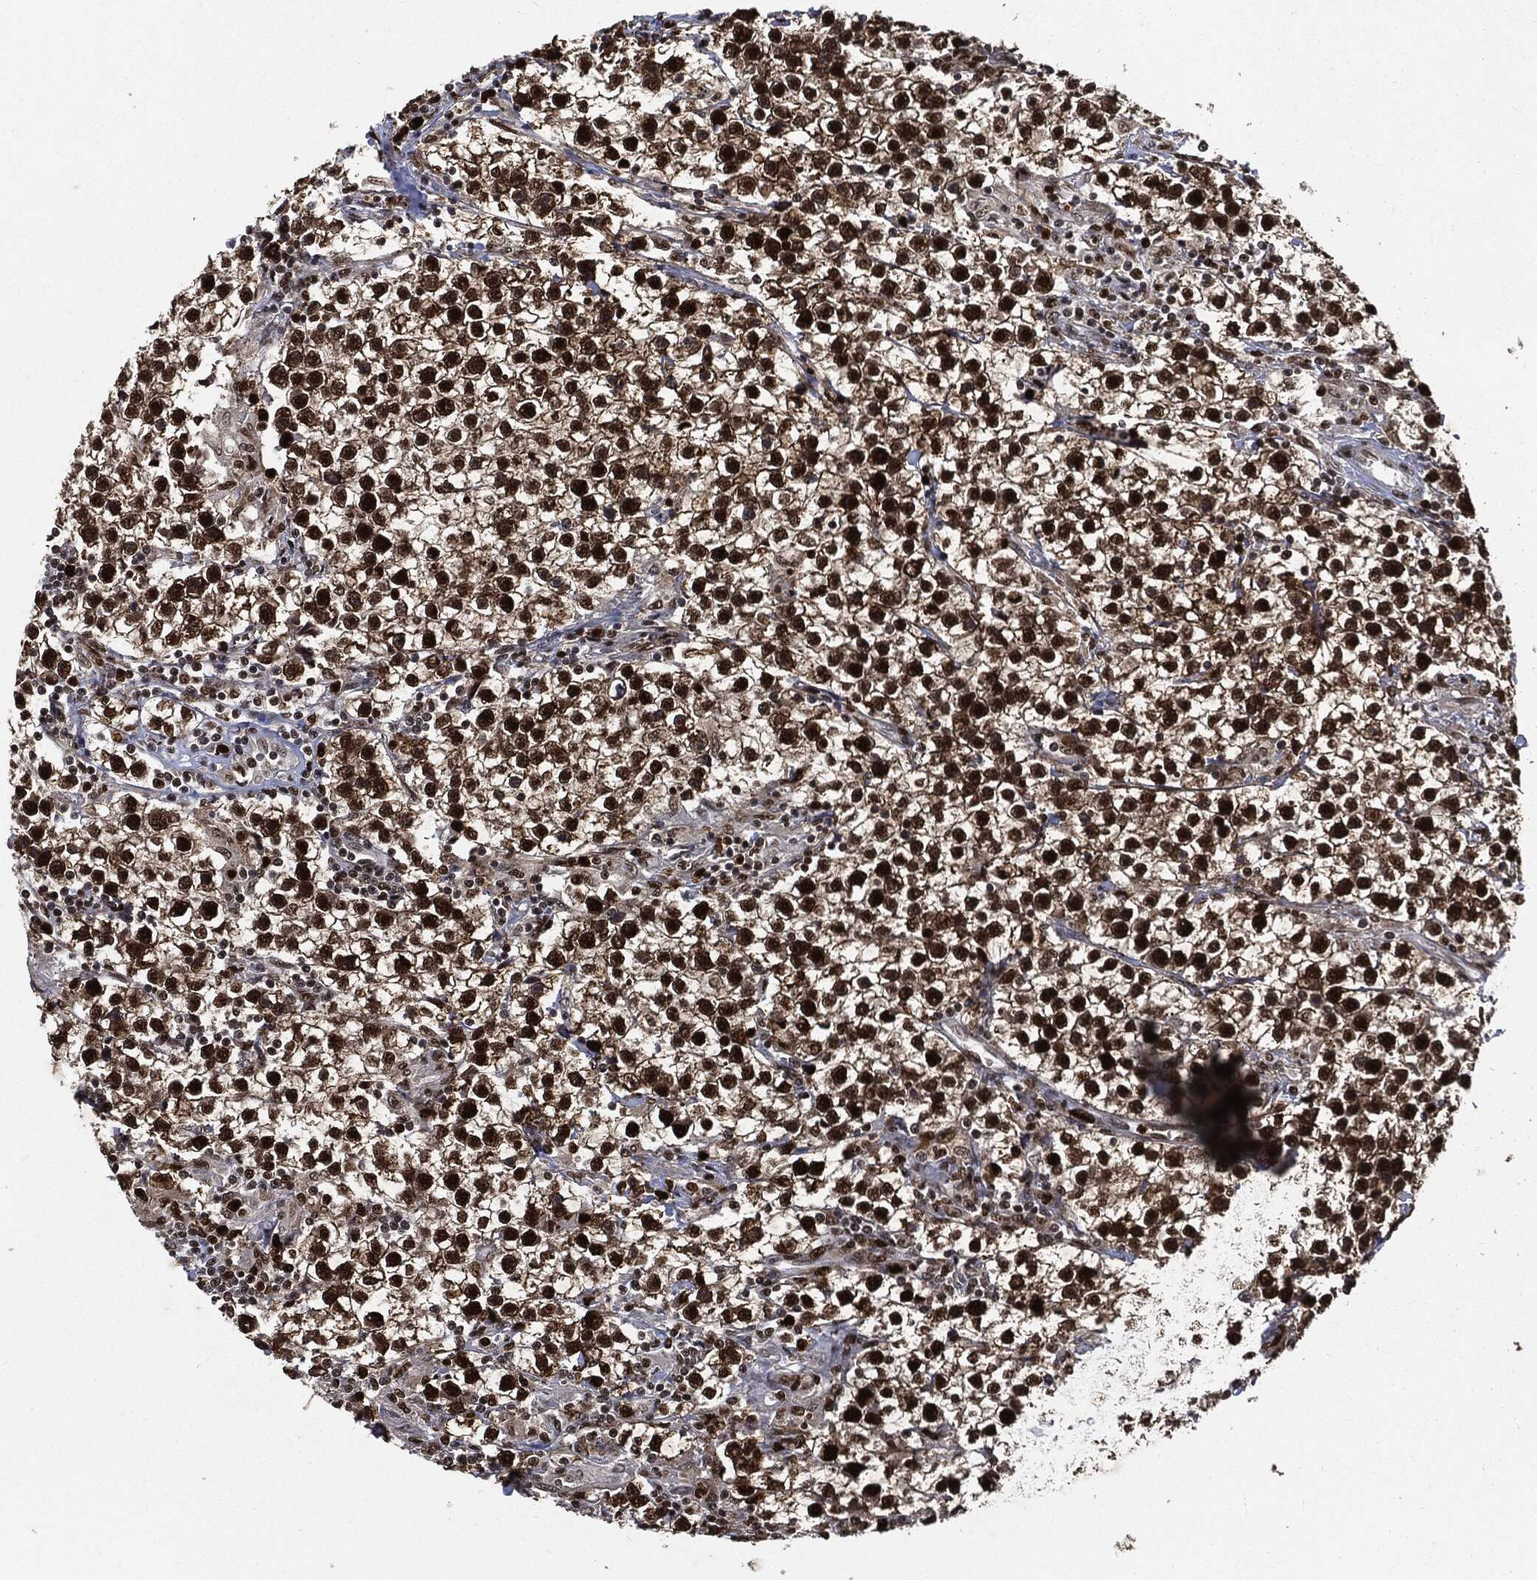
{"staining": {"intensity": "strong", "quantity": ">75%", "location": "nuclear"}, "tissue": "testis cancer", "cell_type": "Tumor cells", "image_type": "cancer", "snomed": [{"axis": "morphology", "description": "Seminoma, NOS"}, {"axis": "topography", "description": "Testis"}], "caption": "Protein staining of seminoma (testis) tissue displays strong nuclear expression in about >75% of tumor cells.", "gene": "PCNA", "patient": {"sex": "male", "age": 59}}